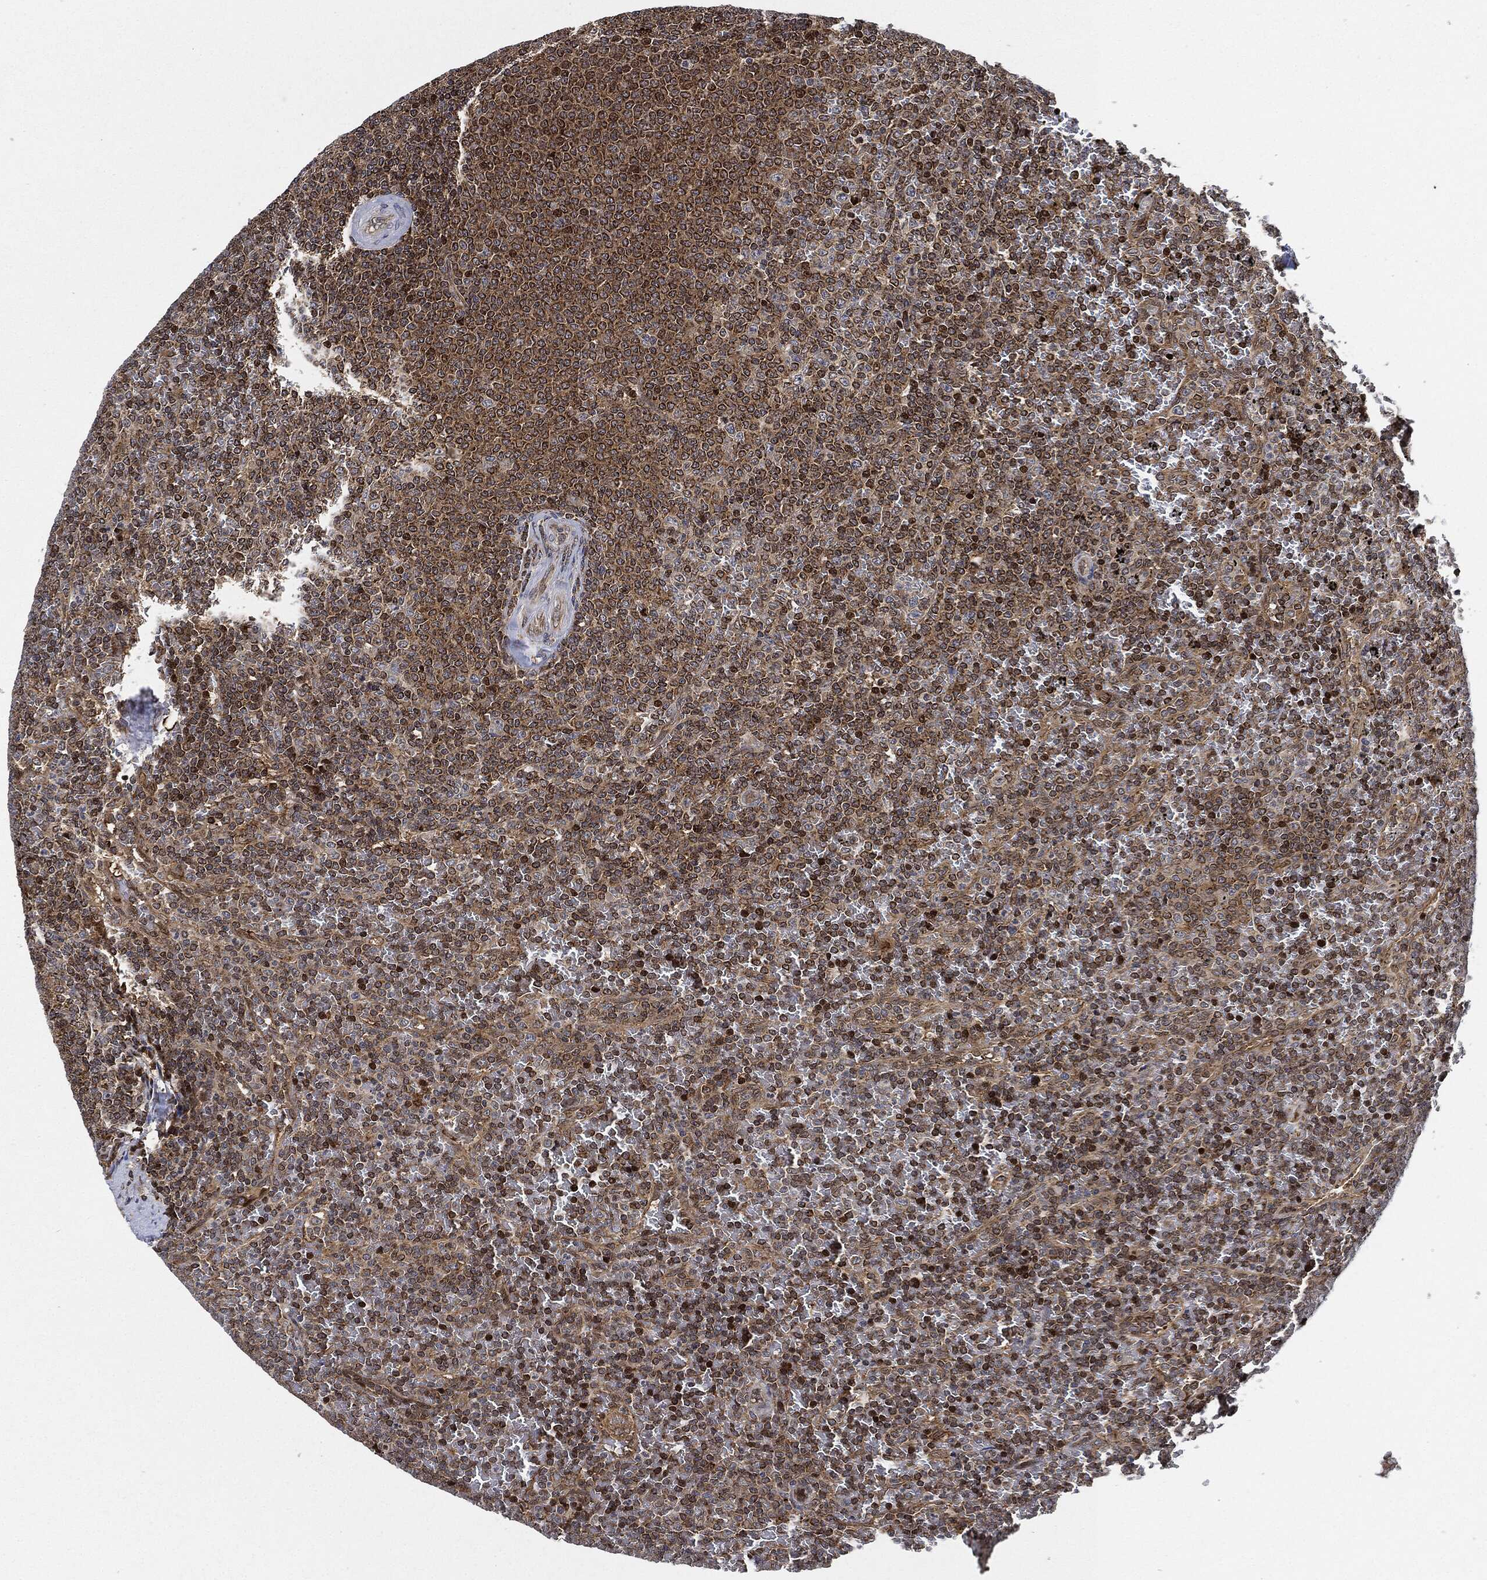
{"staining": {"intensity": "moderate", "quantity": ">75%", "location": "cytoplasmic/membranous"}, "tissue": "lymphoma", "cell_type": "Tumor cells", "image_type": "cancer", "snomed": [{"axis": "morphology", "description": "Malignant lymphoma, non-Hodgkin's type, Low grade"}, {"axis": "topography", "description": "Spleen"}], "caption": "Protein staining of lymphoma tissue reveals moderate cytoplasmic/membranous staining in about >75% of tumor cells.", "gene": "RNASEL", "patient": {"sex": "female", "age": 77}}